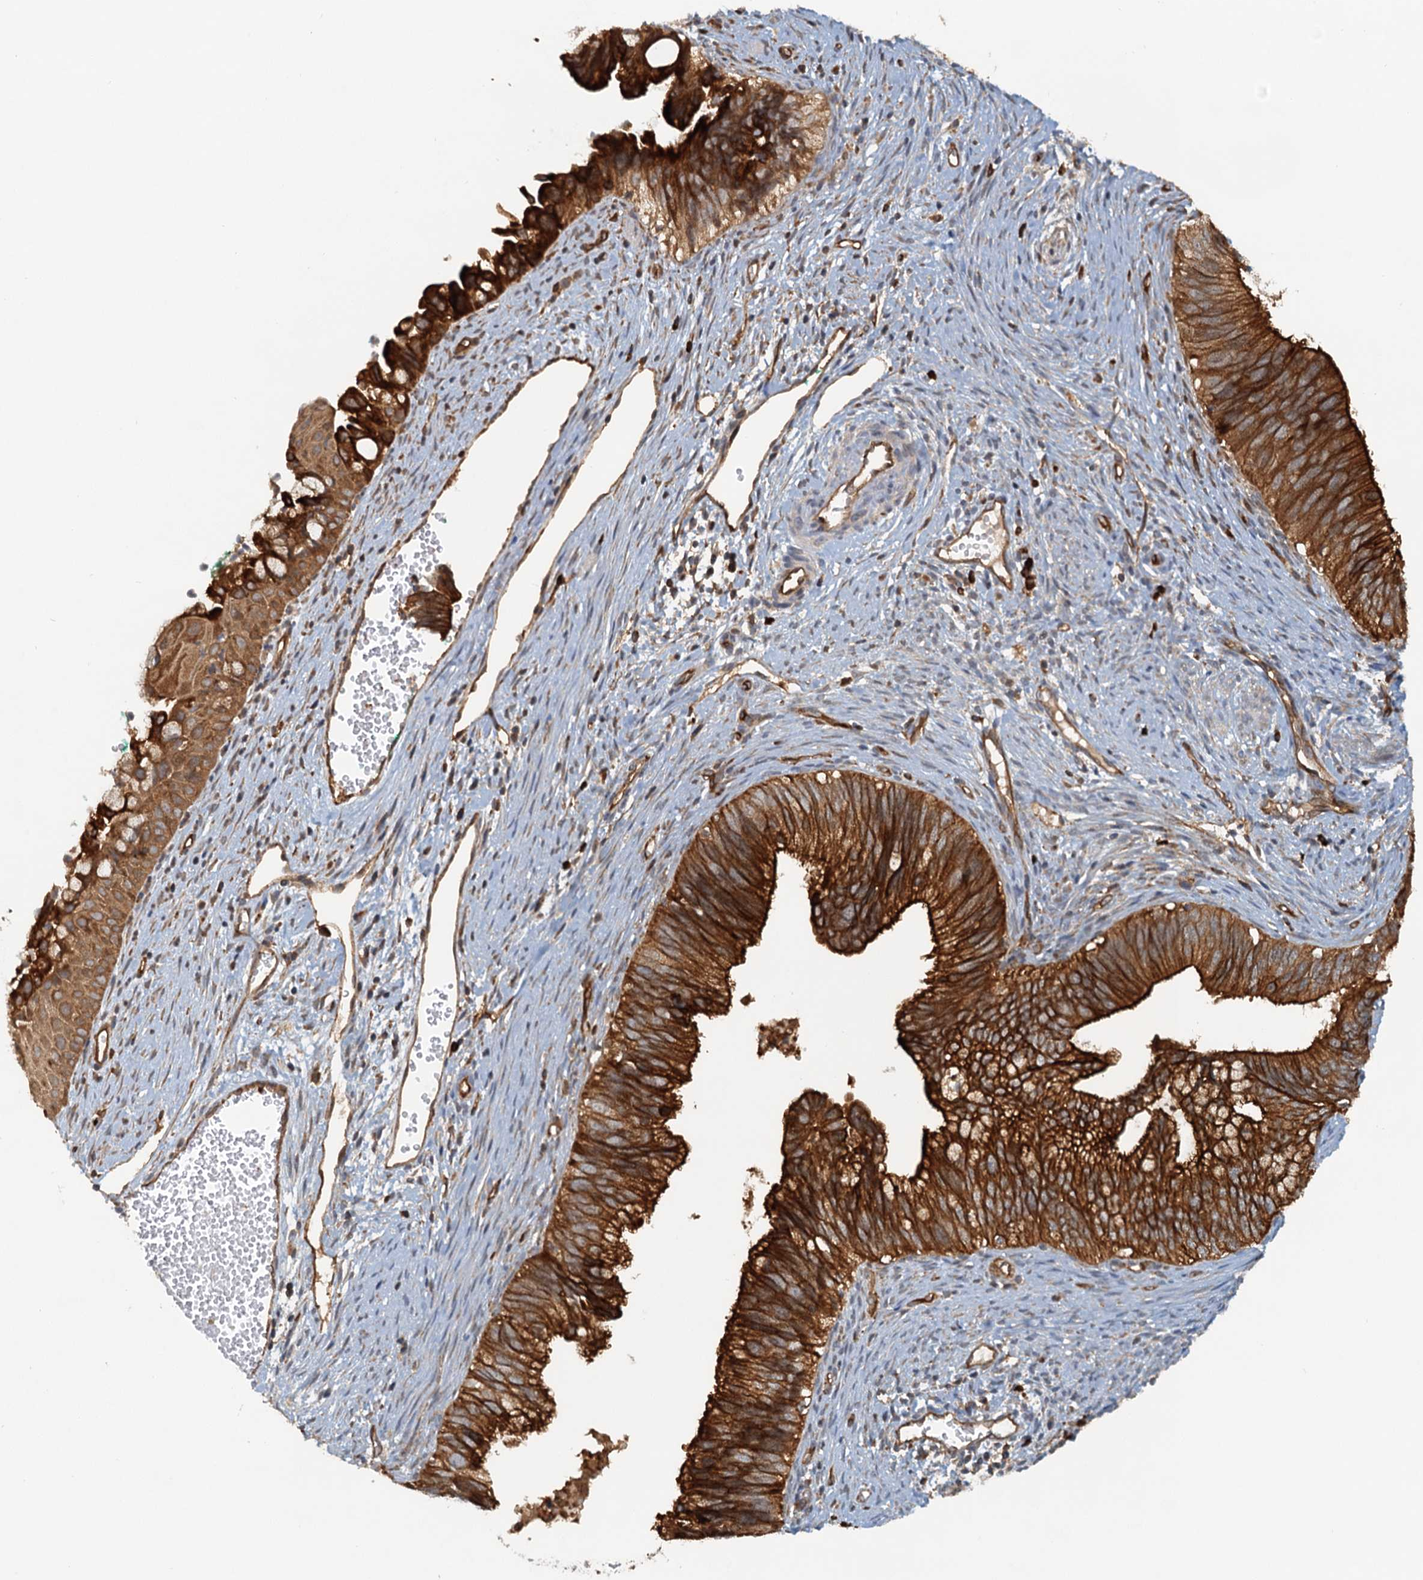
{"staining": {"intensity": "strong", "quantity": ">75%", "location": "cytoplasmic/membranous"}, "tissue": "cervical cancer", "cell_type": "Tumor cells", "image_type": "cancer", "snomed": [{"axis": "morphology", "description": "Adenocarcinoma, NOS"}, {"axis": "topography", "description": "Cervix"}], "caption": "This is an image of immunohistochemistry (IHC) staining of adenocarcinoma (cervical), which shows strong staining in the cytoplasmic/membranous of tumor cells.", "gene": "NIPAL3", "patient": {"sex": "female", "age": 42}}